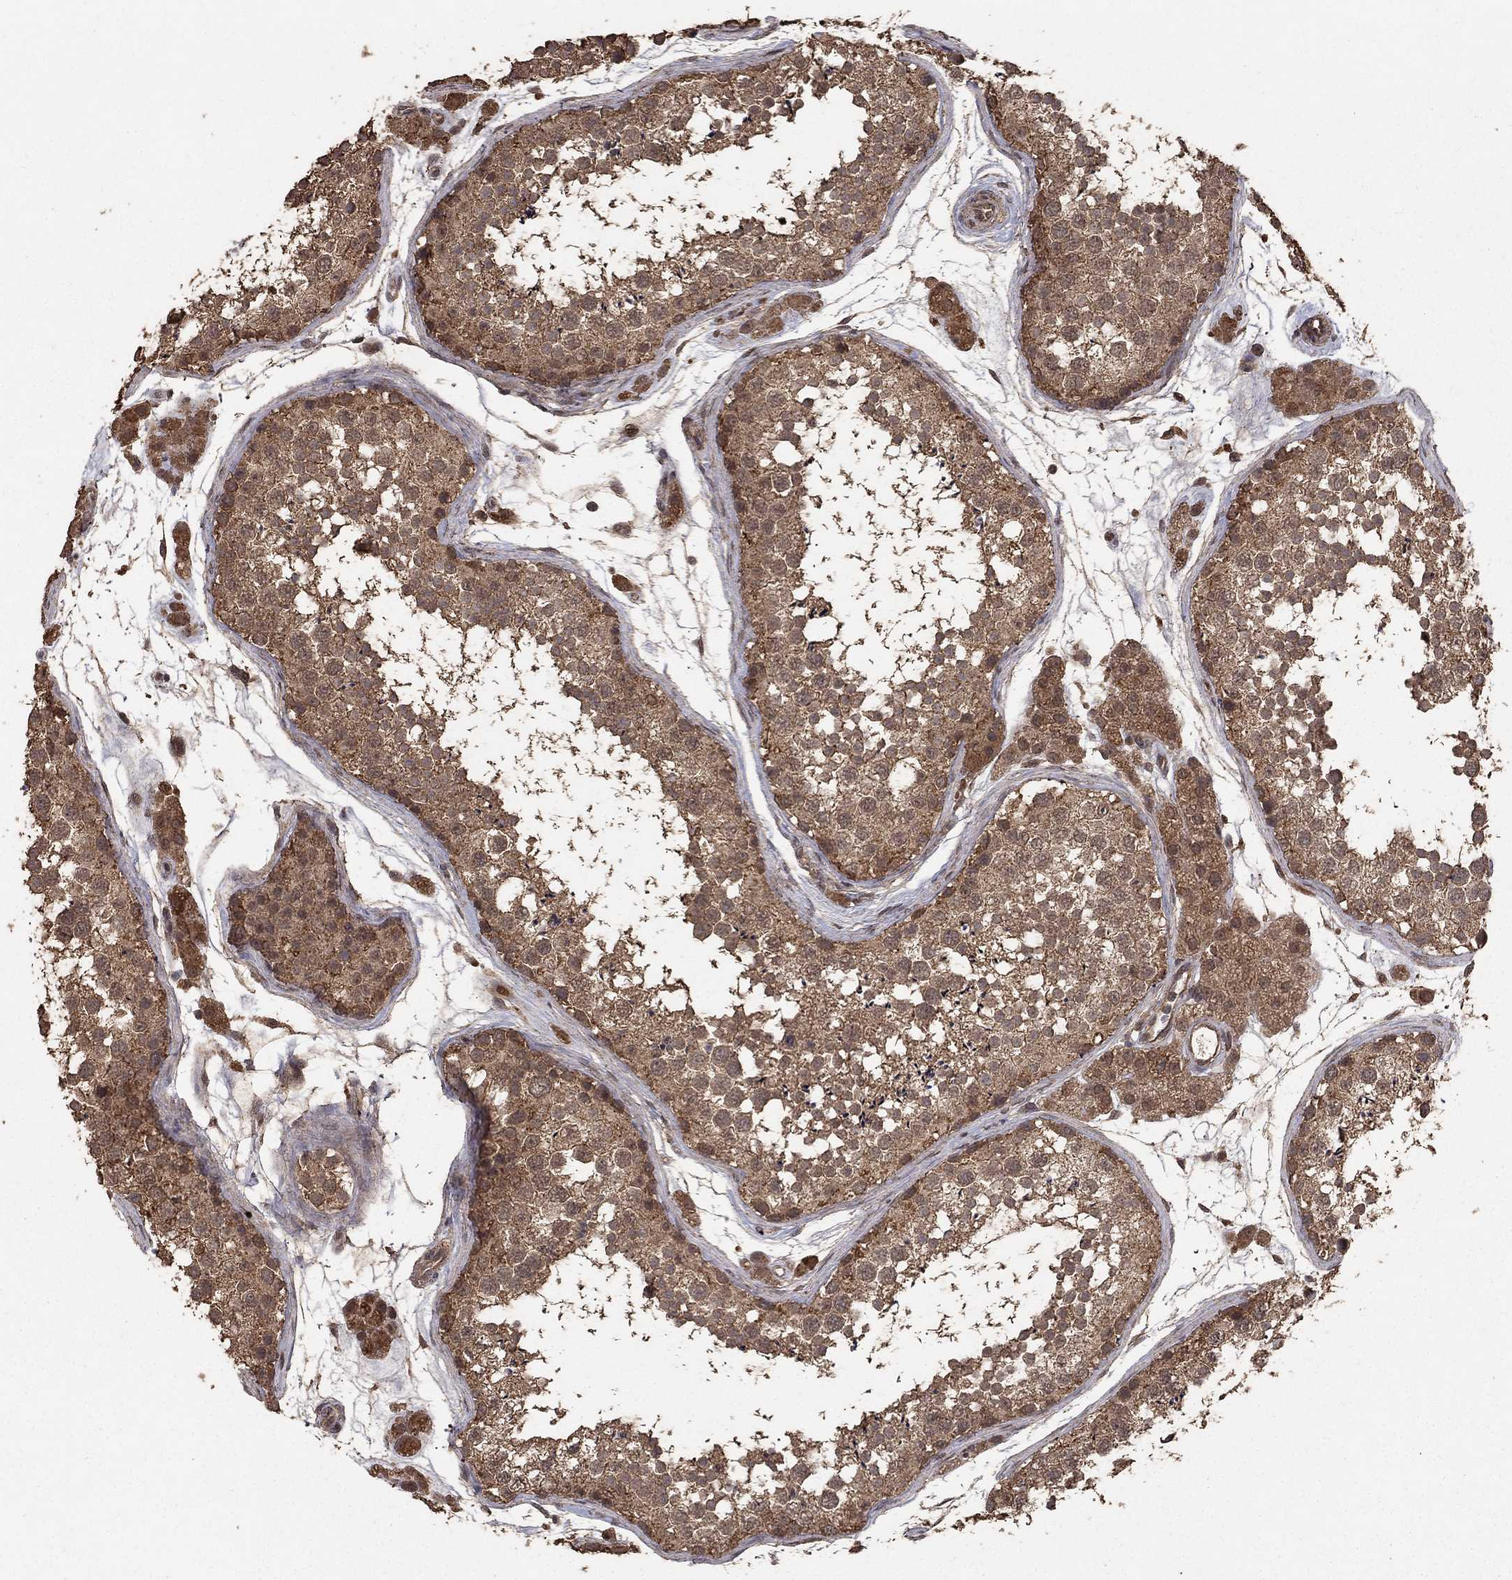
{"staining": {"intensity": "moderate", "quantity": ">75%", "location": "cytoplasmic/membranous"}, "tissue": "testis", "cell_type": "Cells in seminiferous ducts", "image_type": "normal", "snomed": [{"axis": "morphology", "description": "Normal tissue, NOS"}, {"axis": "topography", "description": "Testis"}], "caption": "Unremarkable testis exhibits moderate cytoplasmic/membranous expression in approximately >75% of cells in seminiferous ducts, visualized by immunohistochemistry. (DAB IHC, brown staining for protein, blue staining for nuclei).", "gene": "PRDM1", "patient": {"sex": "male", "age": 41}}